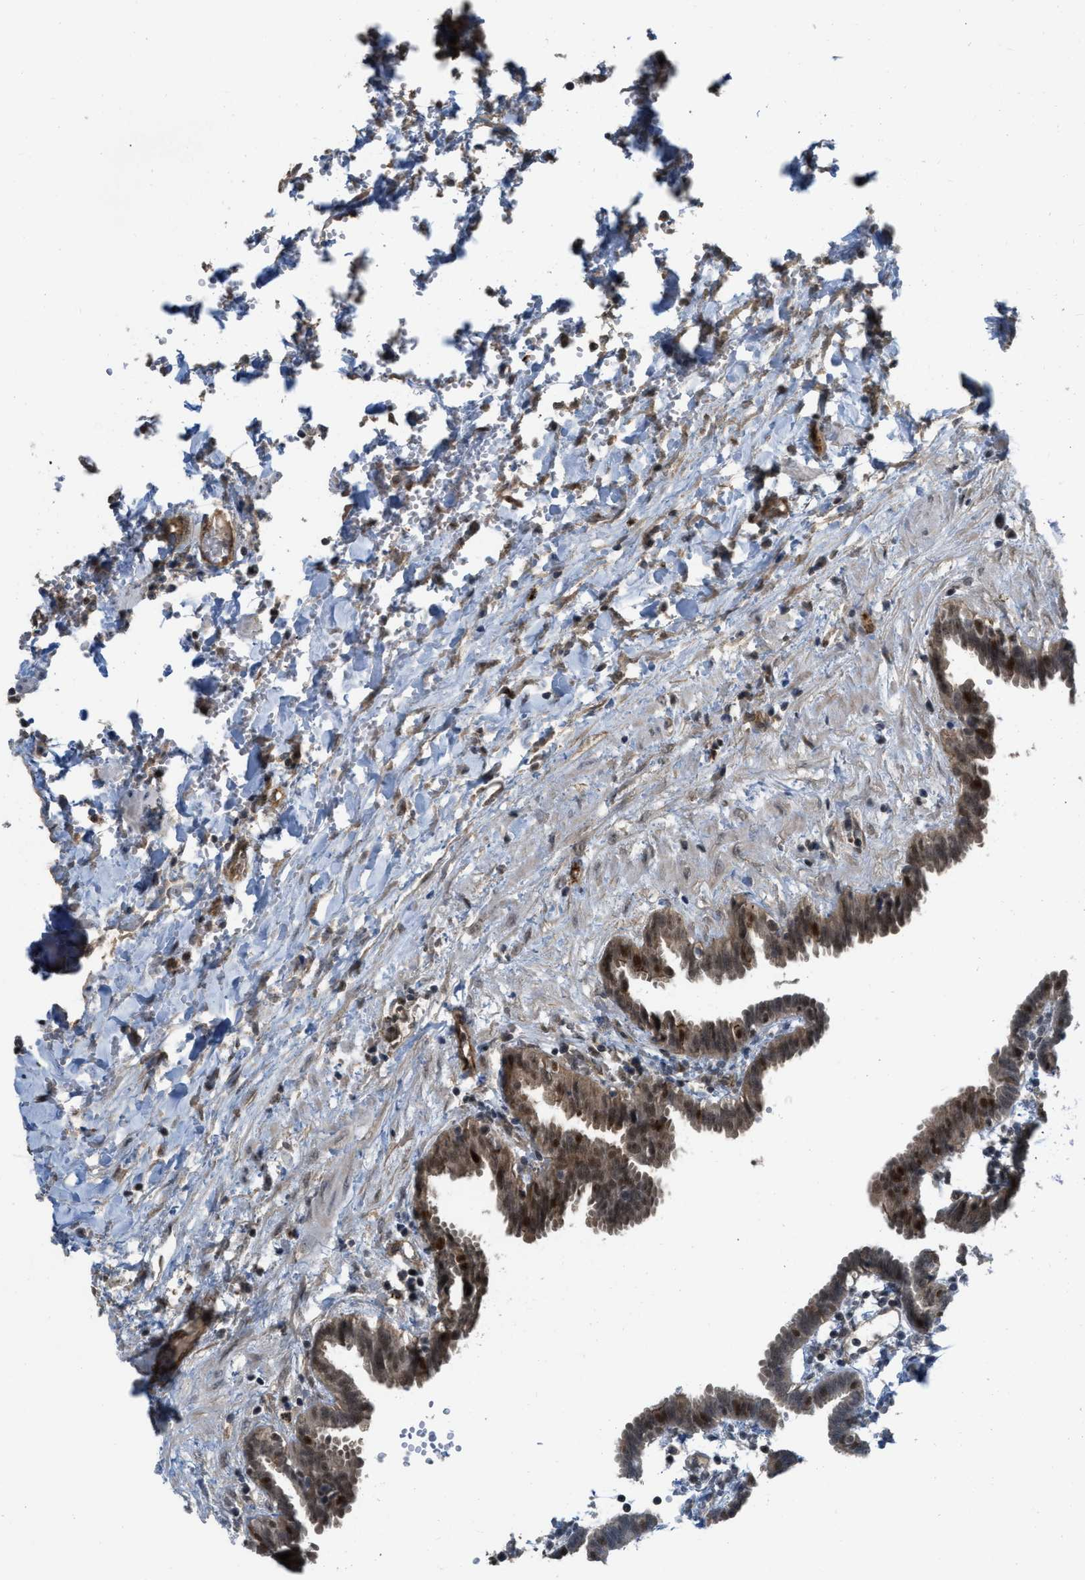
{"staining": {"intensity": "moderate", "quantity": ">75%", "location": "cytoplasmic/membranous,nuclear"}, "tissue": "fallopian tube", "cell_type": "Glandular cells", "image_type": "normal", "snomed": [{"axis": "morphology", "description": "Normal tissue, NOS"}, {"axis": "topography", "description": "Fallopian tube"}, {"axis": "topography", "description": "Placenta"}], "caption": "A brown stain highlights moderate cytoplasmic/membranous,nuclear staining of a protein in glandular cells of benign fallopian tube.", "gene": "NAPEPLD", "patient": {"sex": "female", "age": 32}}